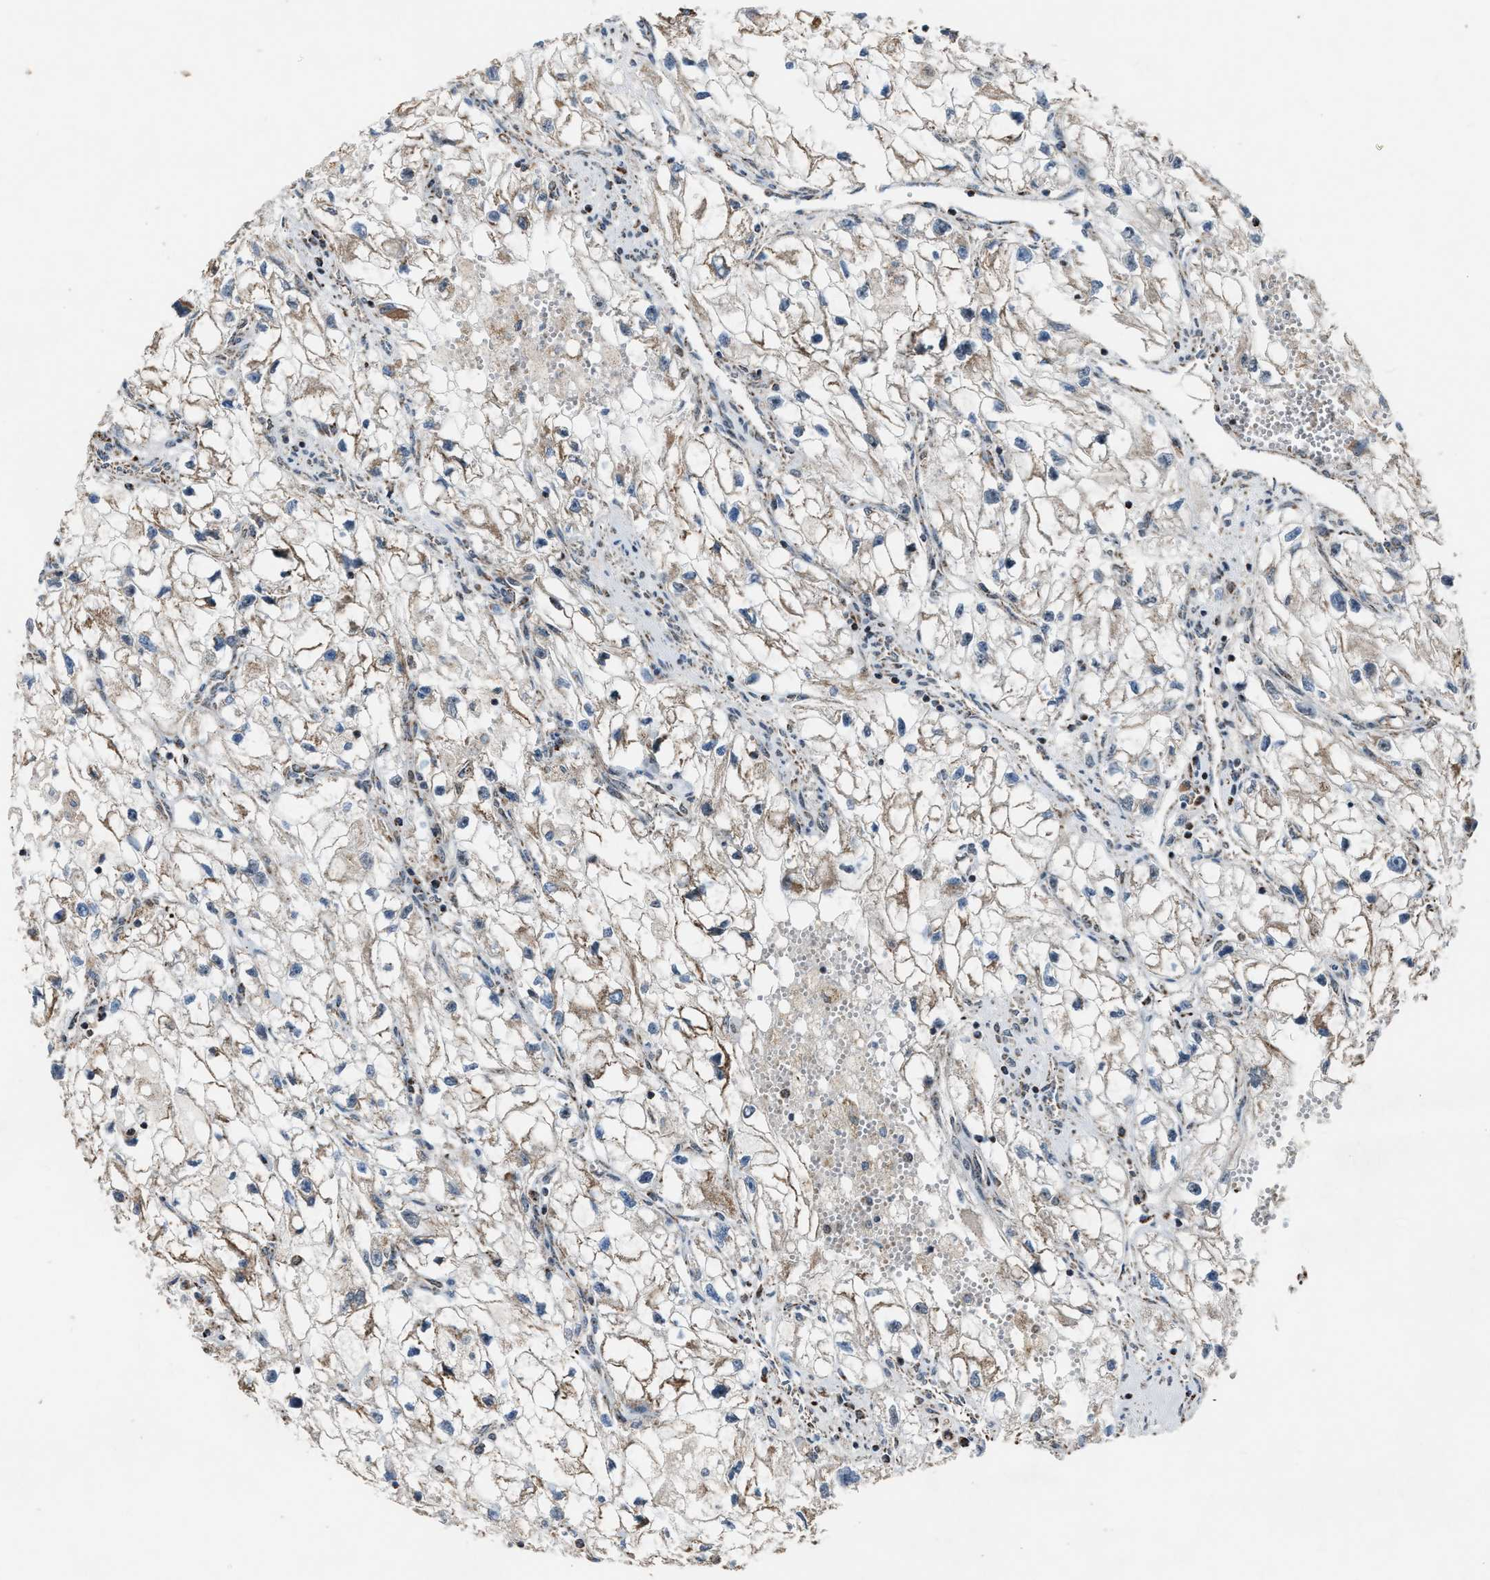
{"staining": {"intensity": "weak", "quantity": ">75%", "location": "cytoplasmic/membranous"}, "tissue": "renal cancer", "cell_type": "Tumor cells", "image_type": "cancer", "snomed": [{"axis": "morphology", "description": "Adenocarcinoma, NOS"}, {"axis": "topography", "description": "Kidney"}], "caption": "This image reveals renal adenocarcinoma stained with immunohistochemistry (IHC) to label a protein in brown. The cytoplasmic/membranous of tumor cells show weak positivity for the protein. Nuclei are counter-stained blue.", "gene": "CHN2", "patient": {"sex": "female", "age": 70}}